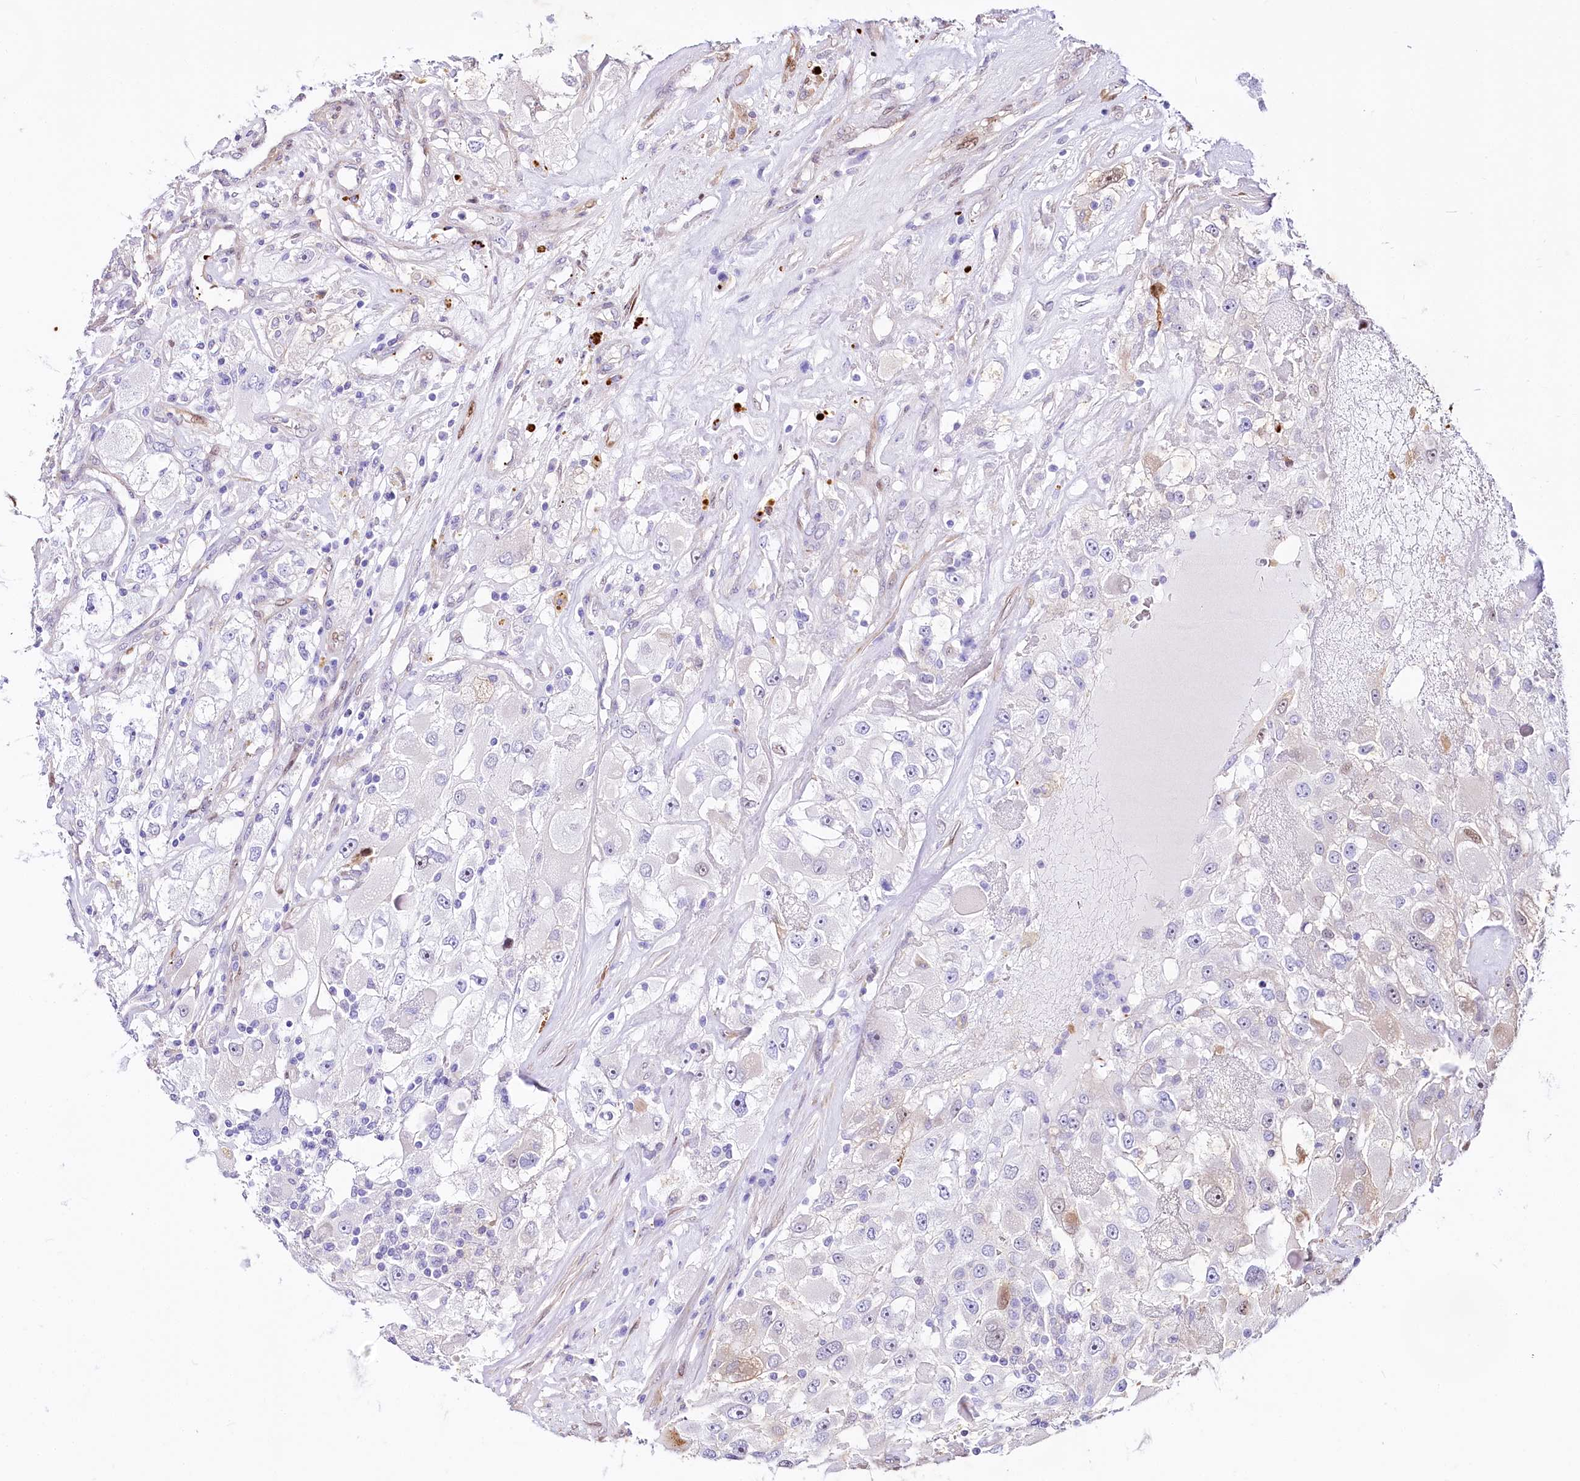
{"staining": {"intensity": "negative", "quantity": "none", "location": "none"}, "tissue": "renal cancer", "cell_type": "Tumor cells", "image_type": "cancer", "snomed": [{"axis": "morphology", "description": "Adenocarcinoma, NOS"}, {"axis": "topography", "description": "Kidney"}], "caption": "Tumor cells are negative for brown protein staining in renal cancer (adenocarcinoma). (Brightfield microscopy of DAB immunohistochemistry (IHC) at high magnification).", "gene": "PTMS", "patient": {"sex": "female", "age": 52}}